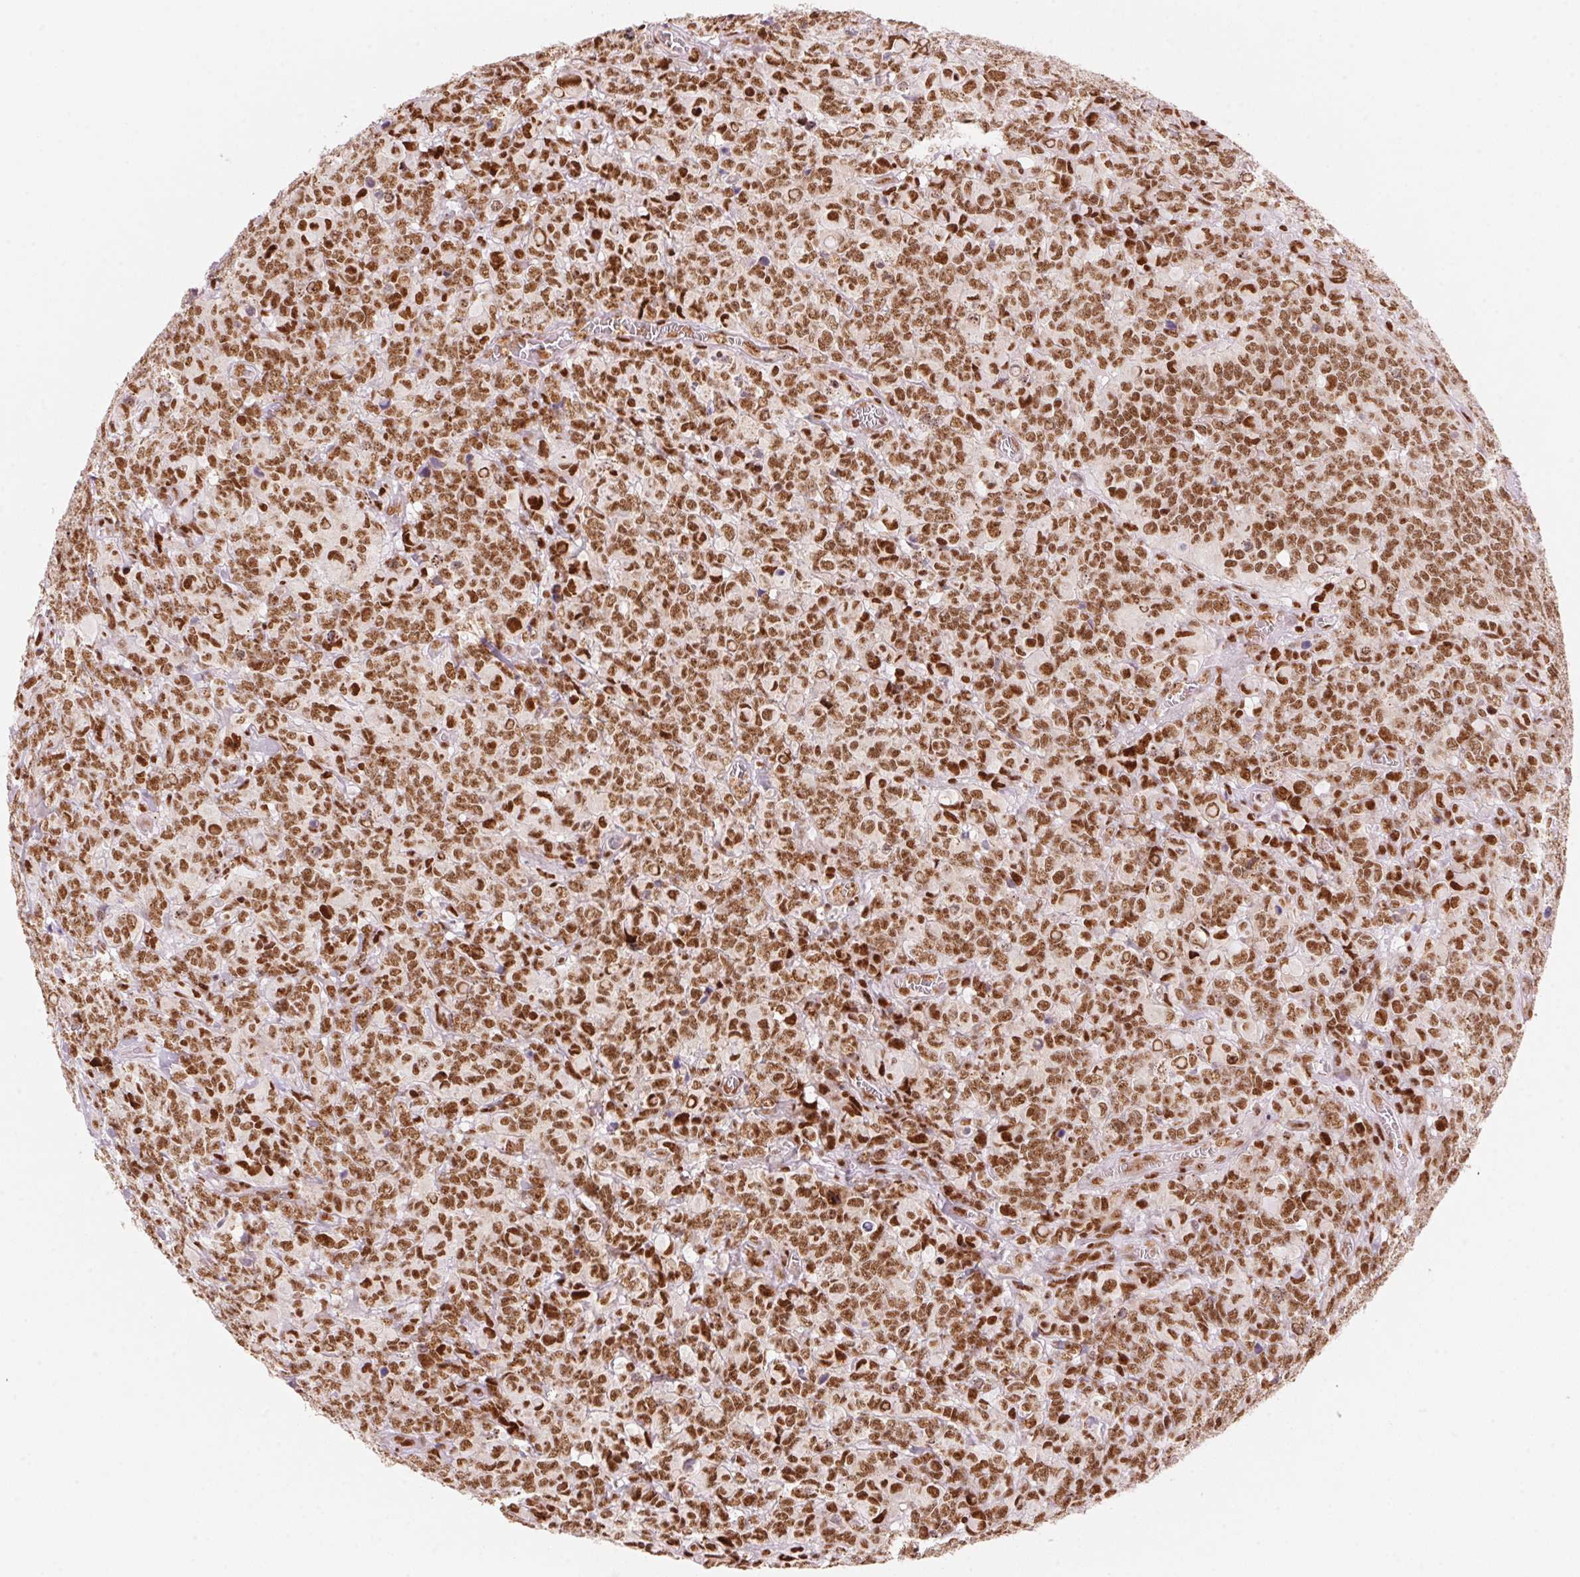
{"staining": {"intensity": "moderate", "quantity": ">75%", "location": "nuclear"}, "tissue": "glioma", "cell_type": "Tumor cells", "image_type": "cancer", "snomed": [{"axis": "morphology", "description": "Glioma, malignant, High grade"}, {"axis": "topography", "description": "Brain"}], "caption": "This is a photomicrograph of immunohistochemistry (IHC) staining of glioma, which shows moderate staining in the nuclear of tumor cells.", "gene": "NXF1", "patient": {"sex": "male", "age": 39}}